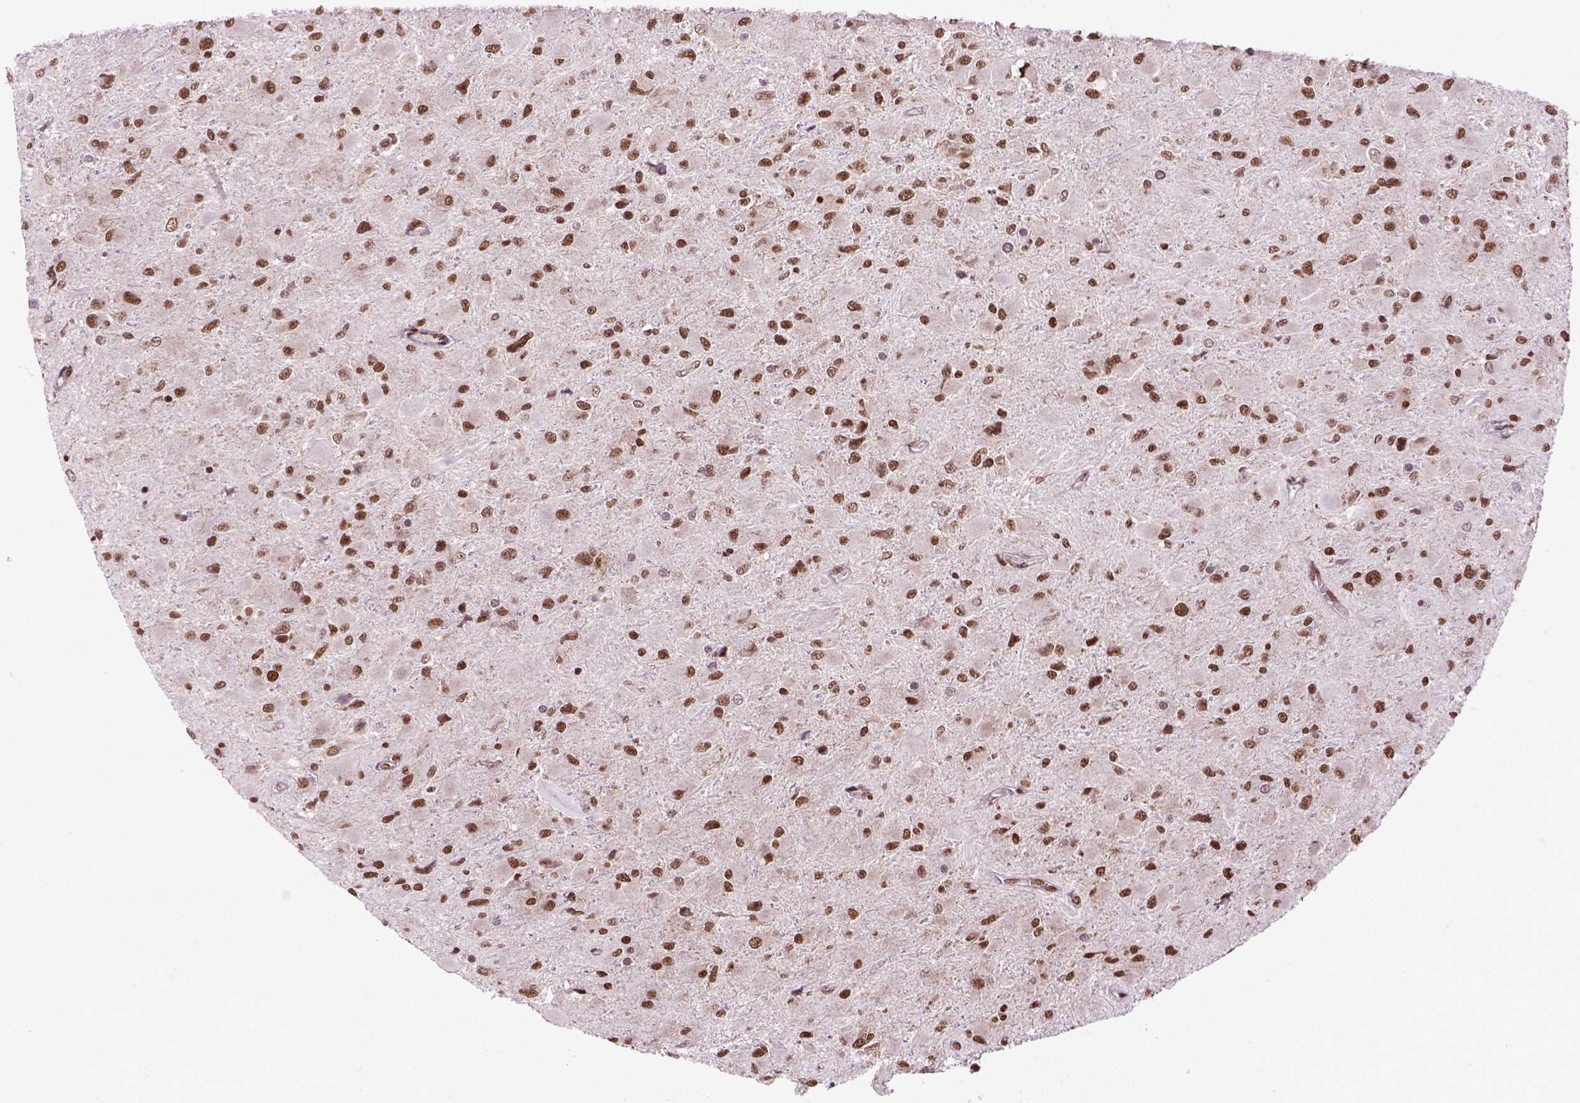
{"staining": {"intensity": "moderate", "quantity": ">75%", "location": "nuclear"}, "tissue": "glioma", "cell_type": "Tumor cells", "image_type": "cancer", "snomed": [{"axis": "morphology", "description": "Glioma, malignant, High grade"}, {"axis": "topography", "description": "Cerebral cortex"}], "caption": "The histopathology image demonstrates immunohistochemical staining of high-grade glioma (malignant). There is moderate nuclear expression is identified in approximately >75% of tumor cells. (IHC, brightfield microscopy, high magnification).", "gene": "CELF1", "patient": {"sex": "female", "age": 36}}